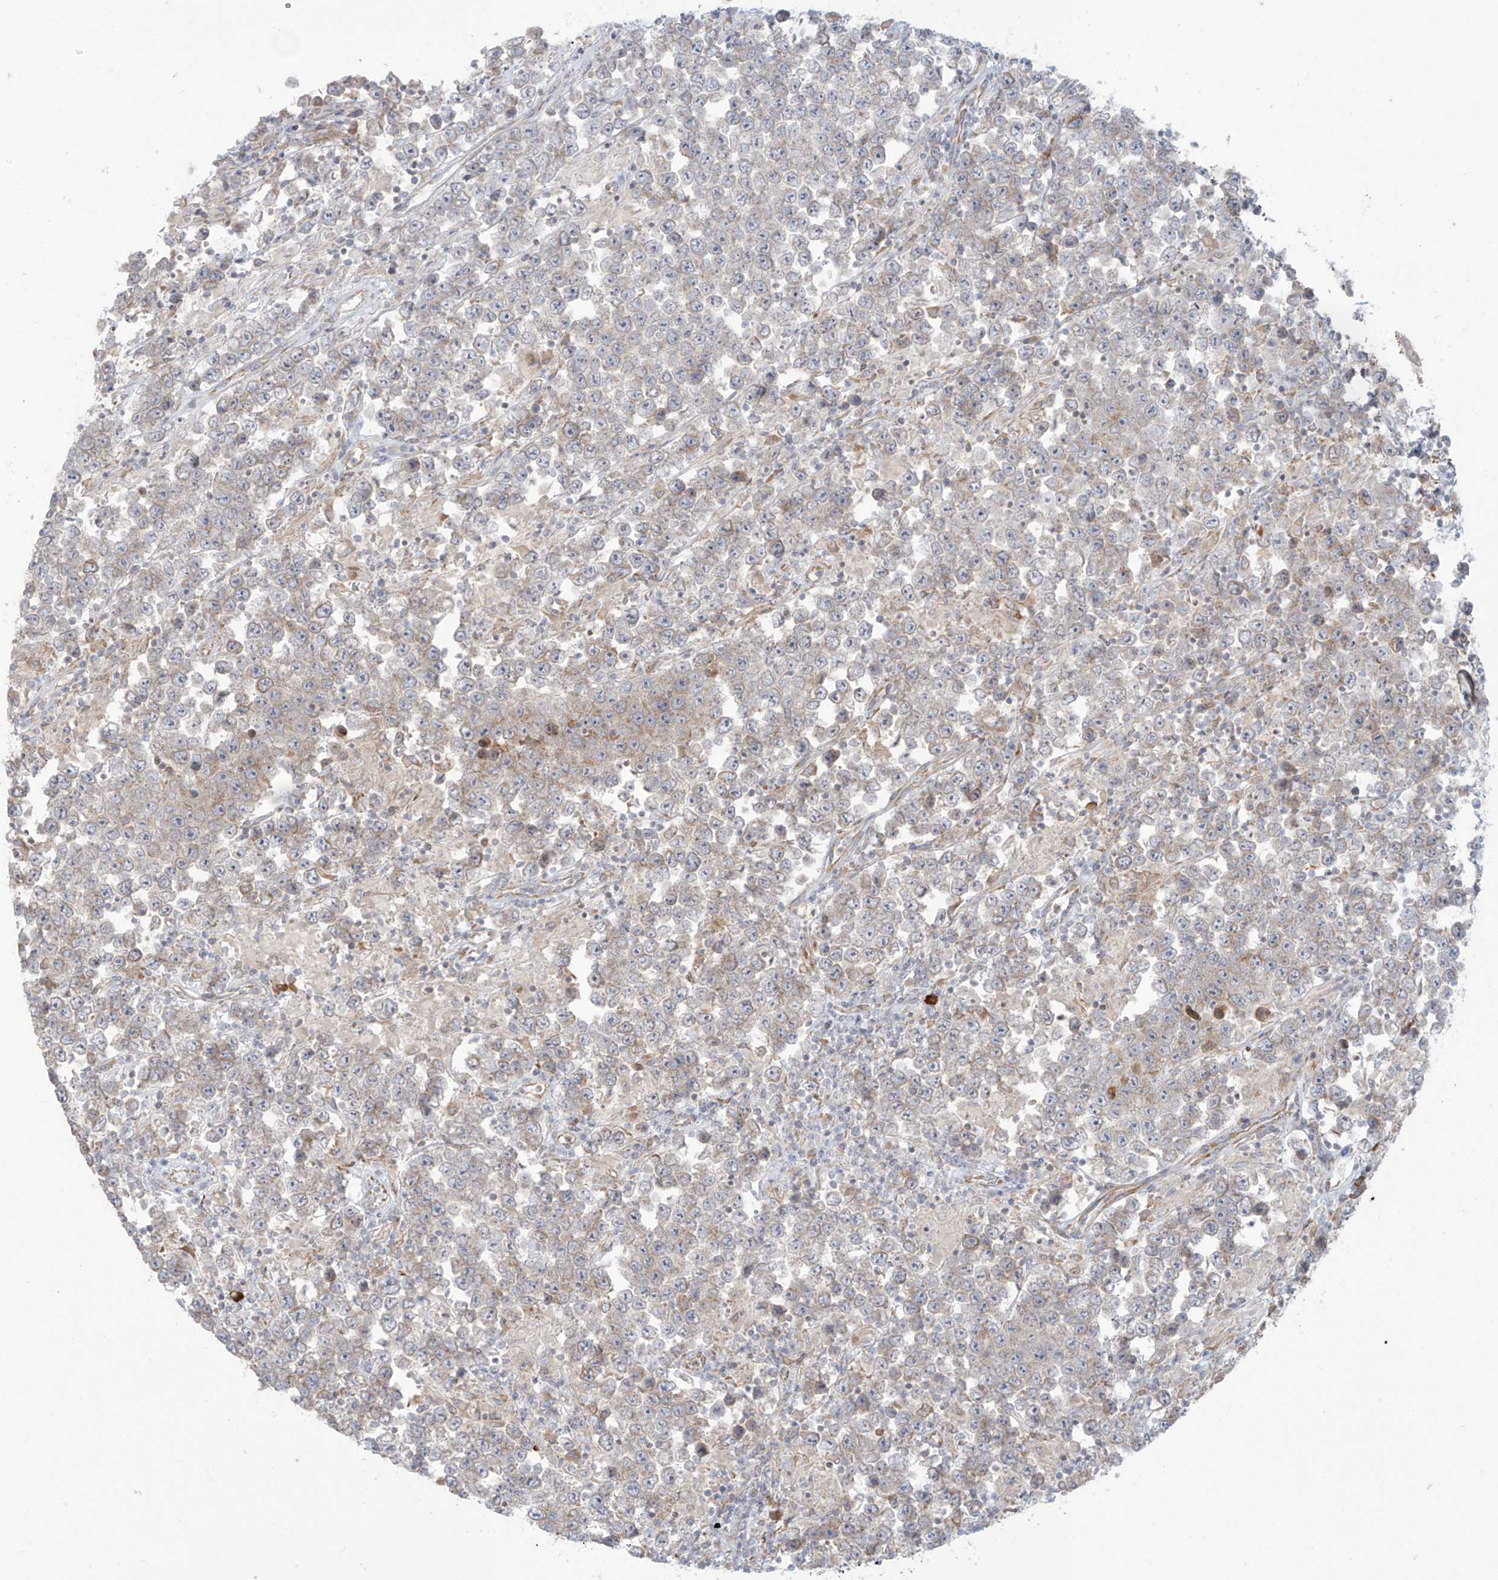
{"staining": {"intensity": "weak", "quantity": "<25%", "location": "cytoplasmic/membranous"}, "tissue": "testis cancer", "cell_type": "Tumor cells", "image_type": "cancer", "snomed": [{"axis": "morphology", "description": "Normal tissue, NOS"}, {"axis": "morphology", "description": "Urothelial carcinoma, High grade"}, {"axis": "morphology", "description": "Seminoma, NOS"}, {"axis": "morphology", "description": "Carcinoma, Embryonal, NOS"}, {"axis": "topography", "description": "Urinary bladder"}, {"axis": "topography", "description": "Testis"}], "caption": "There is no significant staining in tumor cells of seminoma (testis).", "gene": "PPAT", "patient": {"sex": "male", "age": 41}}